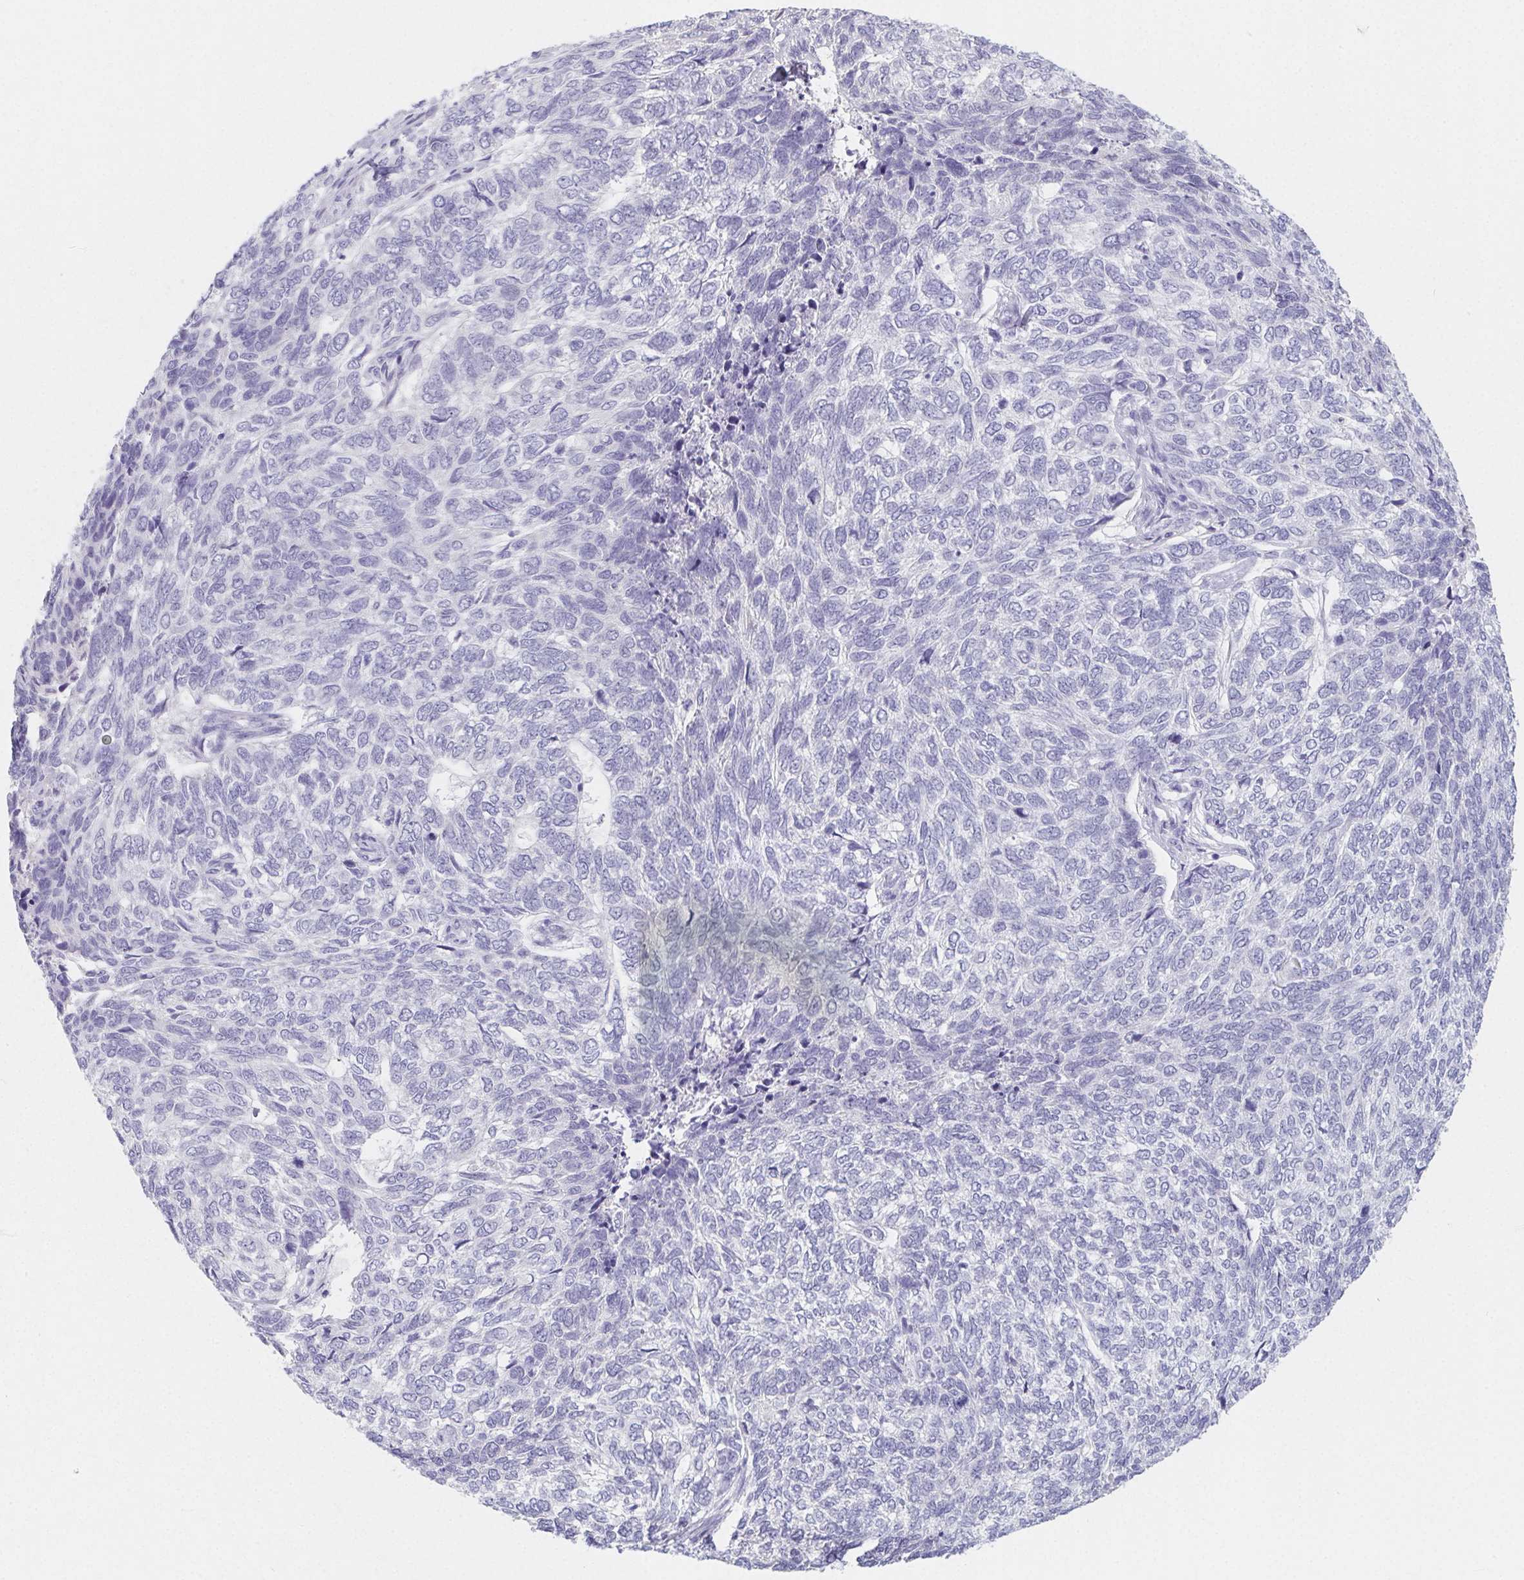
{"staining": {"intensity": "negative", "quantity": "none", "location": "none"}, "tissue": "skin cancer", "cell_type": "Tumor cells", "image_type": "cancer", "snomed": [{"axis": "morphology", "description": "Basal cell carcinoma"}, {"axis": "topography", "description": "Skin"}], "caption": "A photomicrograph of human skin cancer is negative for staining in tumor cells.", "gene": "GLIPR1L1", "patient": {"sex": "female", "age": 65}}